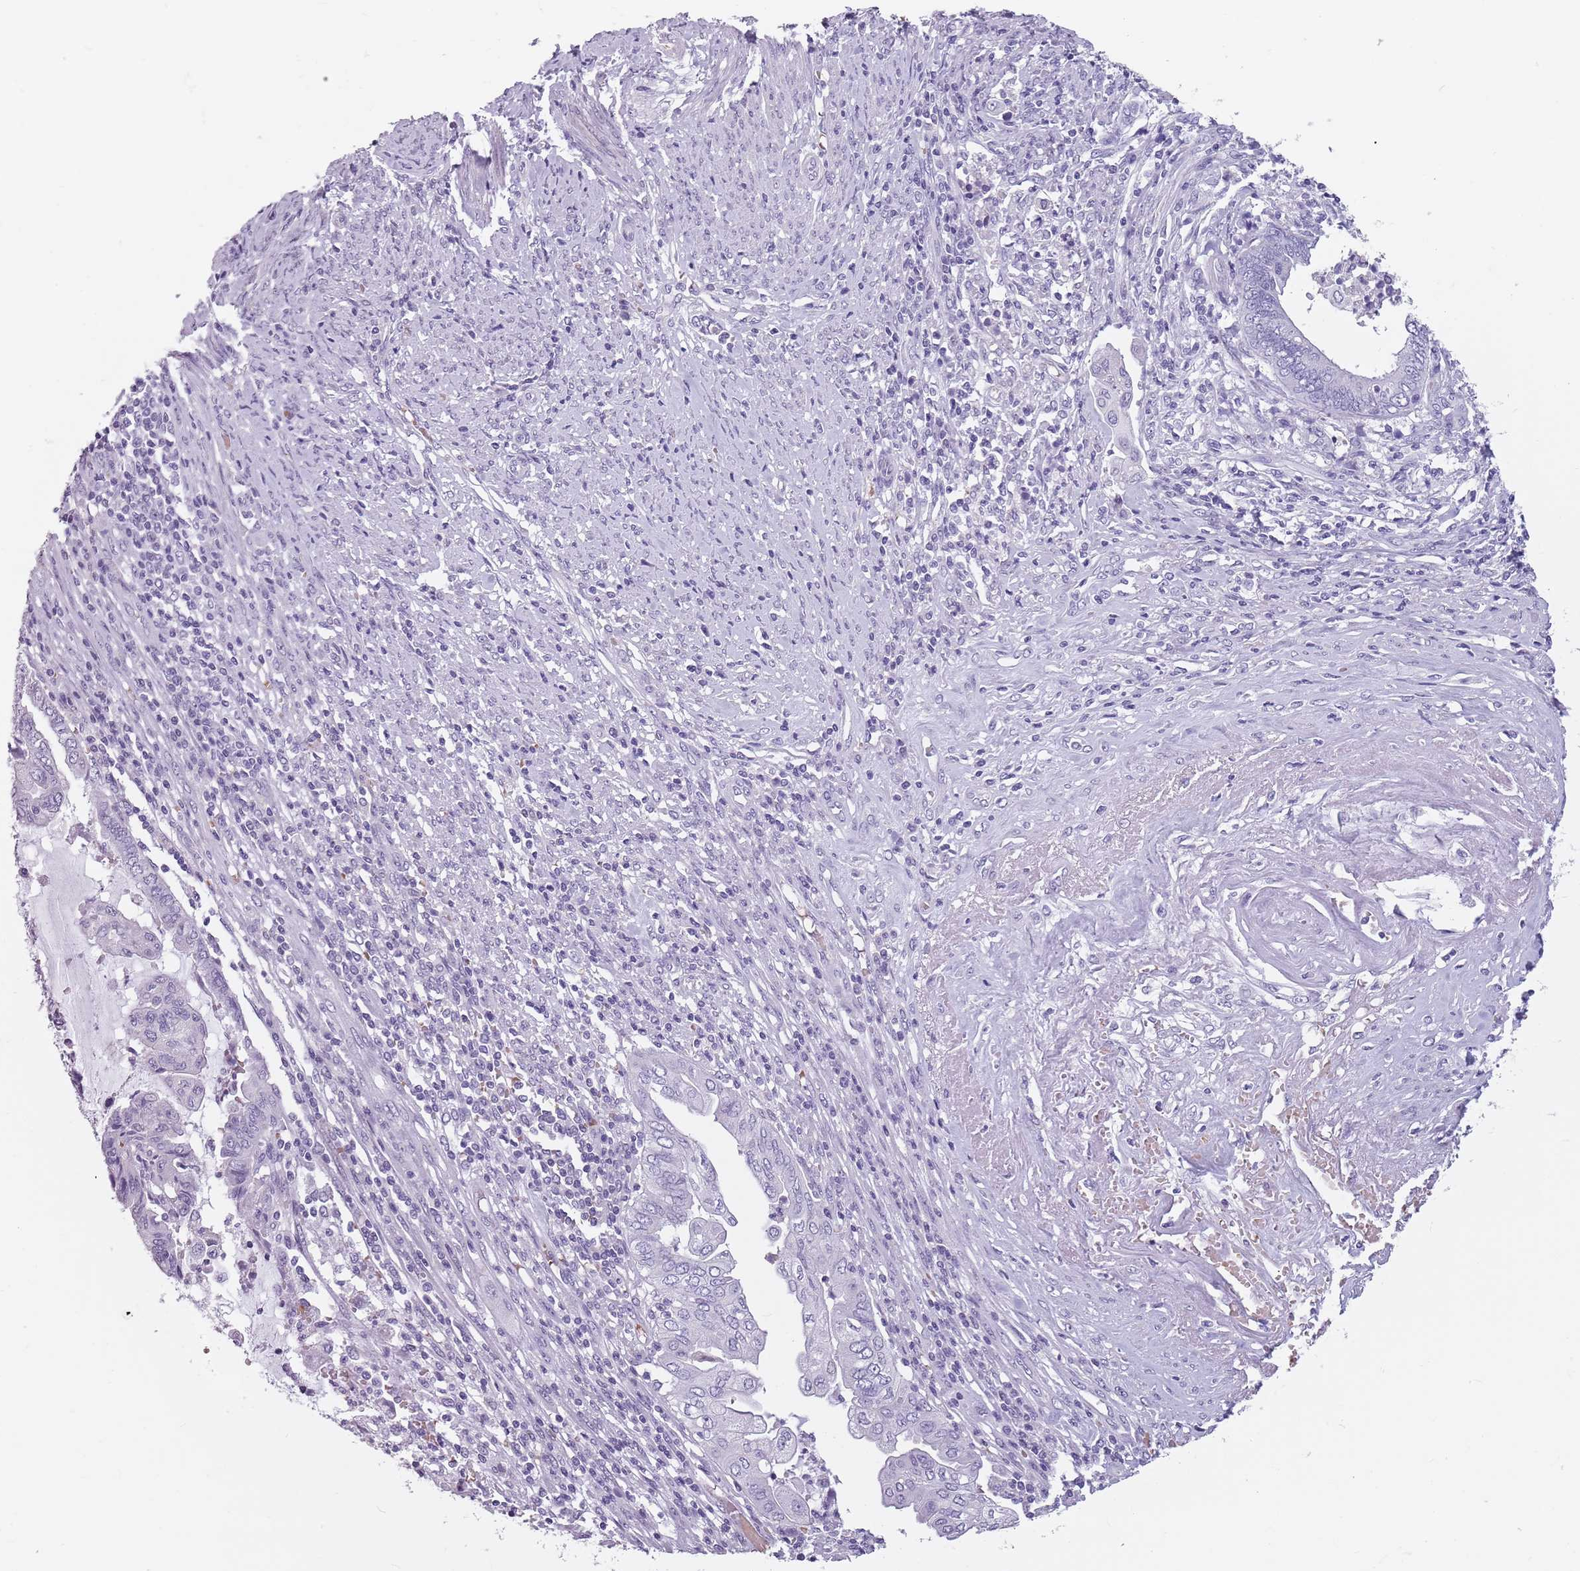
{"staining": {"intensity": "negative", "quantity": "none", "location": "none"}, "tissue": "endometrial cancer", "cell_type": "Tumor cells", "image_type": "cancer", "snomed": [{"axis": "morphology", "description": "Adenocarcinoma, NOS"}, {"axis": "topography", "description": "Uterus"}, {"axis": "topography", "description": "Endometrium"}], "caption": "High magnification brightfield microscopy of adenocarcinoma (endometrial) stained with DAB (brown) and counterstained with hematoxylin (blue): tumor cells show no significant staining.", "gene": "SPESP1", "patient": {"sex": "female", "age": 70}}